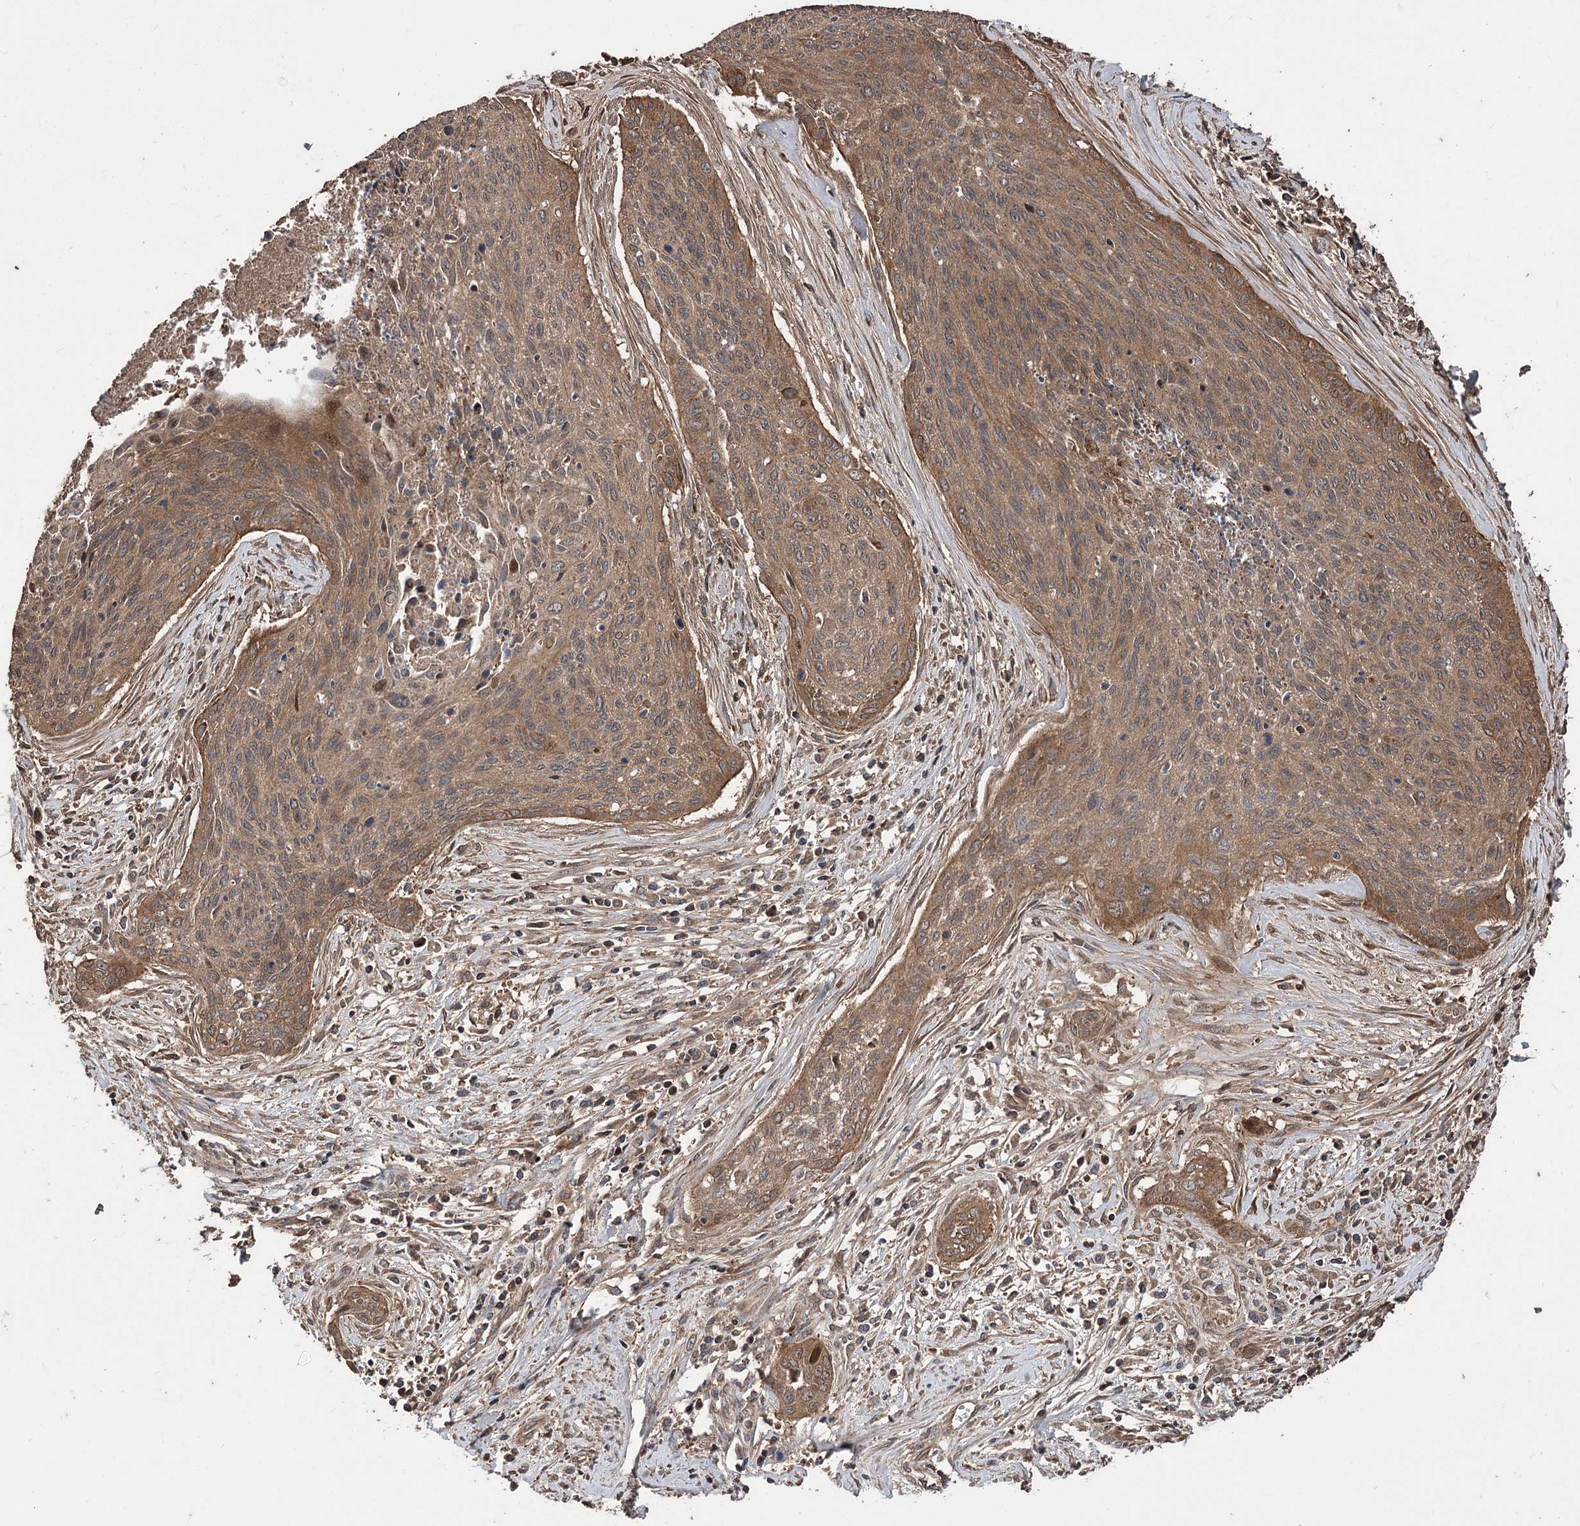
{"staining": {"intensity": "moderate", "quantity": ">75%", "location": "cytoplasmic/membranous"}, "tissue": "cervical cancer", "cell_type": "Tumor cells", "image_type": "cancer", "snomed": [{"axis": "morphology", "description": "Squamous cell carcinoma, NOS"}, {"axis": "topography", "description": "Cervix"}], "caption": "About >75% of tumor cells in human cervical cancer (squamous cell carcinoma) exhibit moderate cytoplasmic/membranous protein staining as visualized by brown immunohistochemical staining.", "gene": "RASSF3", "patient": {"sex": "female", "age": 55}}